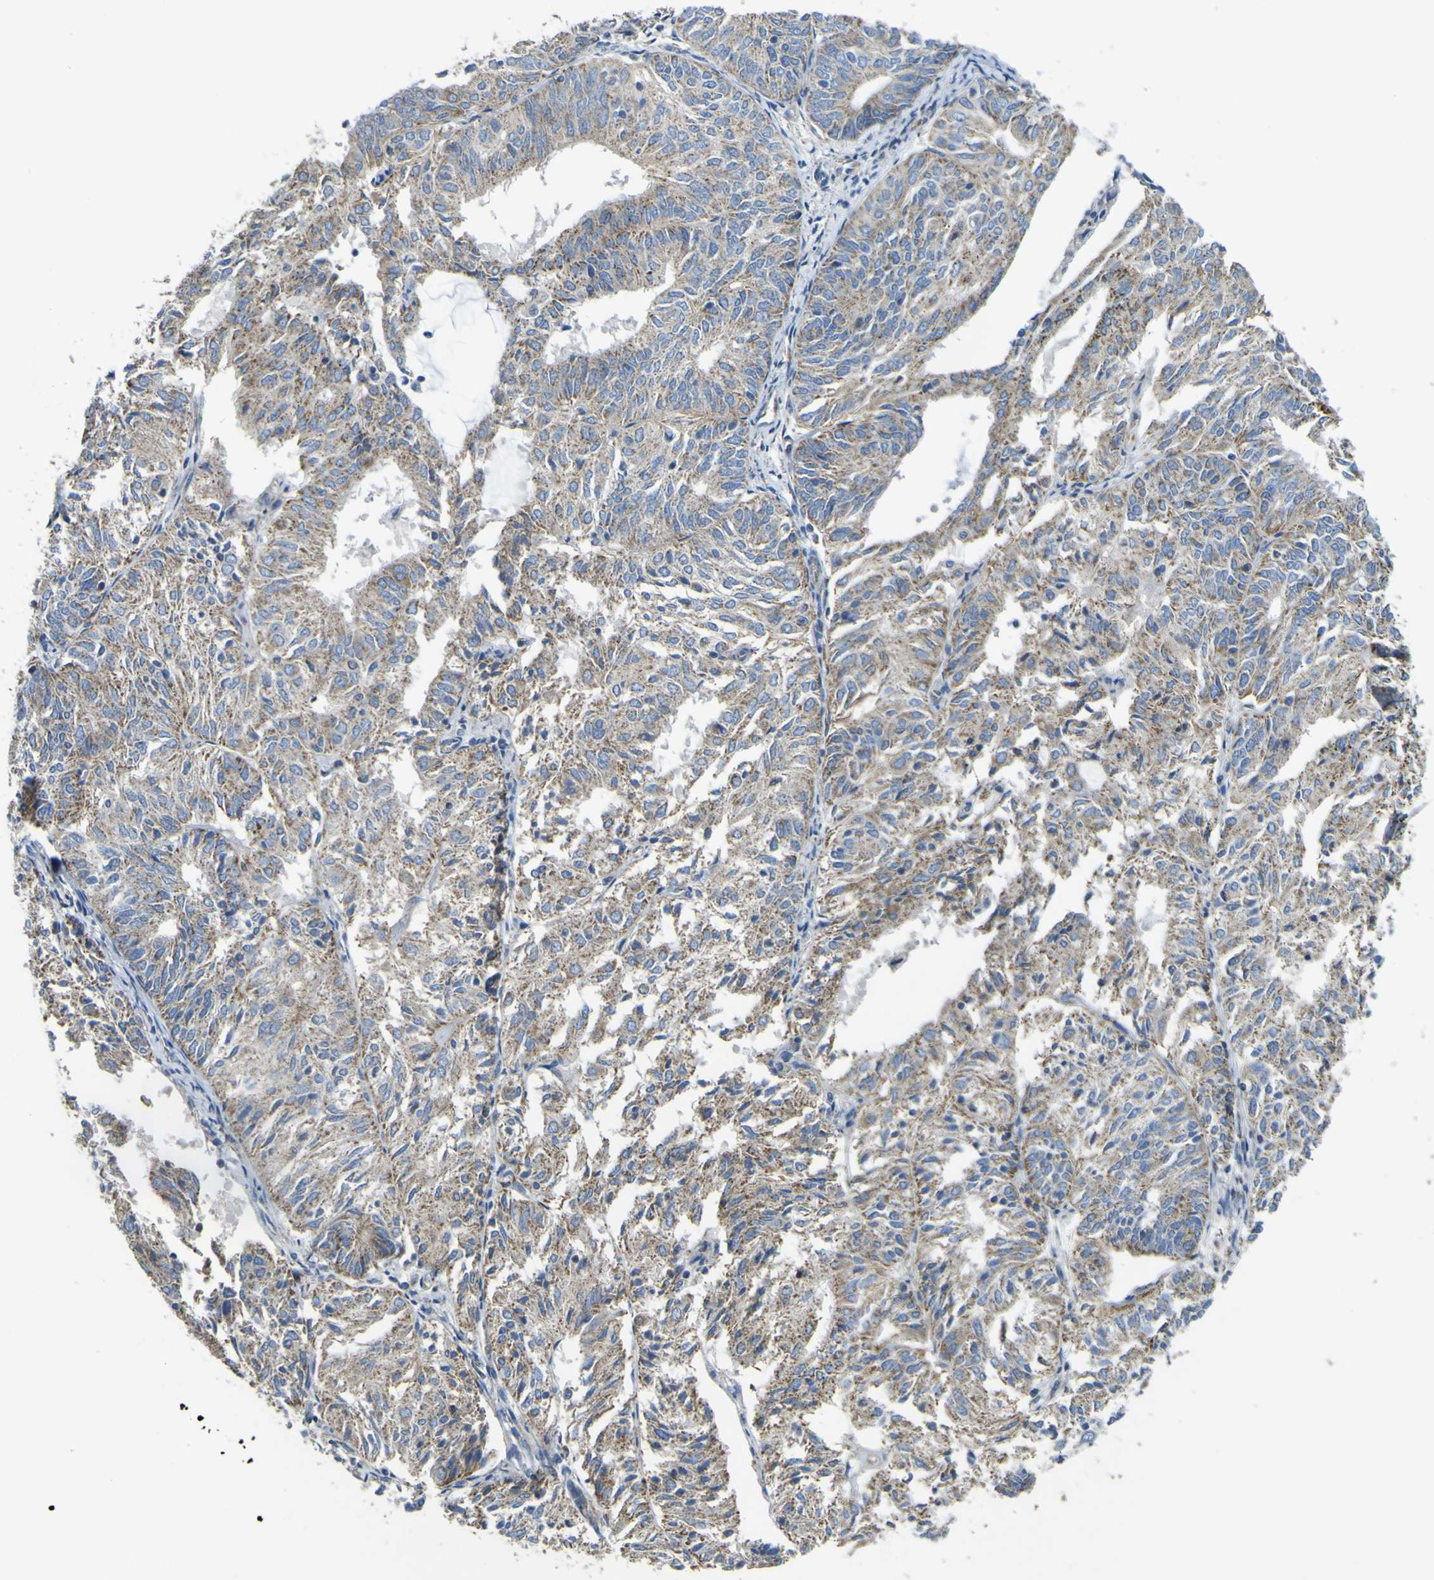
{"staining": {"intensity": "weak", "quantity": ">75%", "location": "cytoplasmic/membranous"}, "tissue": "endometrial cancer", "cell_type": "Tumor cells", "image_type": "cancer", "snomed": [{"axis": "morphology", "description": "Adenocarcinoma, NOS"}, {"axis": "topography", "description": "Uterus"}], "caption": "The image displays staining of adenocarcinoma (endometrial), revealing weak cytoplasmic/membranous protein positivity (brown color) within tumor cells. The staining is performed using DAB (3,3'-diaminobenzidine) brown chromogen to label protein expression. The nuclei are counter-stained blue using hematoxylin.", "gene": "ALDH18A1", "patient": {"sex": "female", "age": 60}}